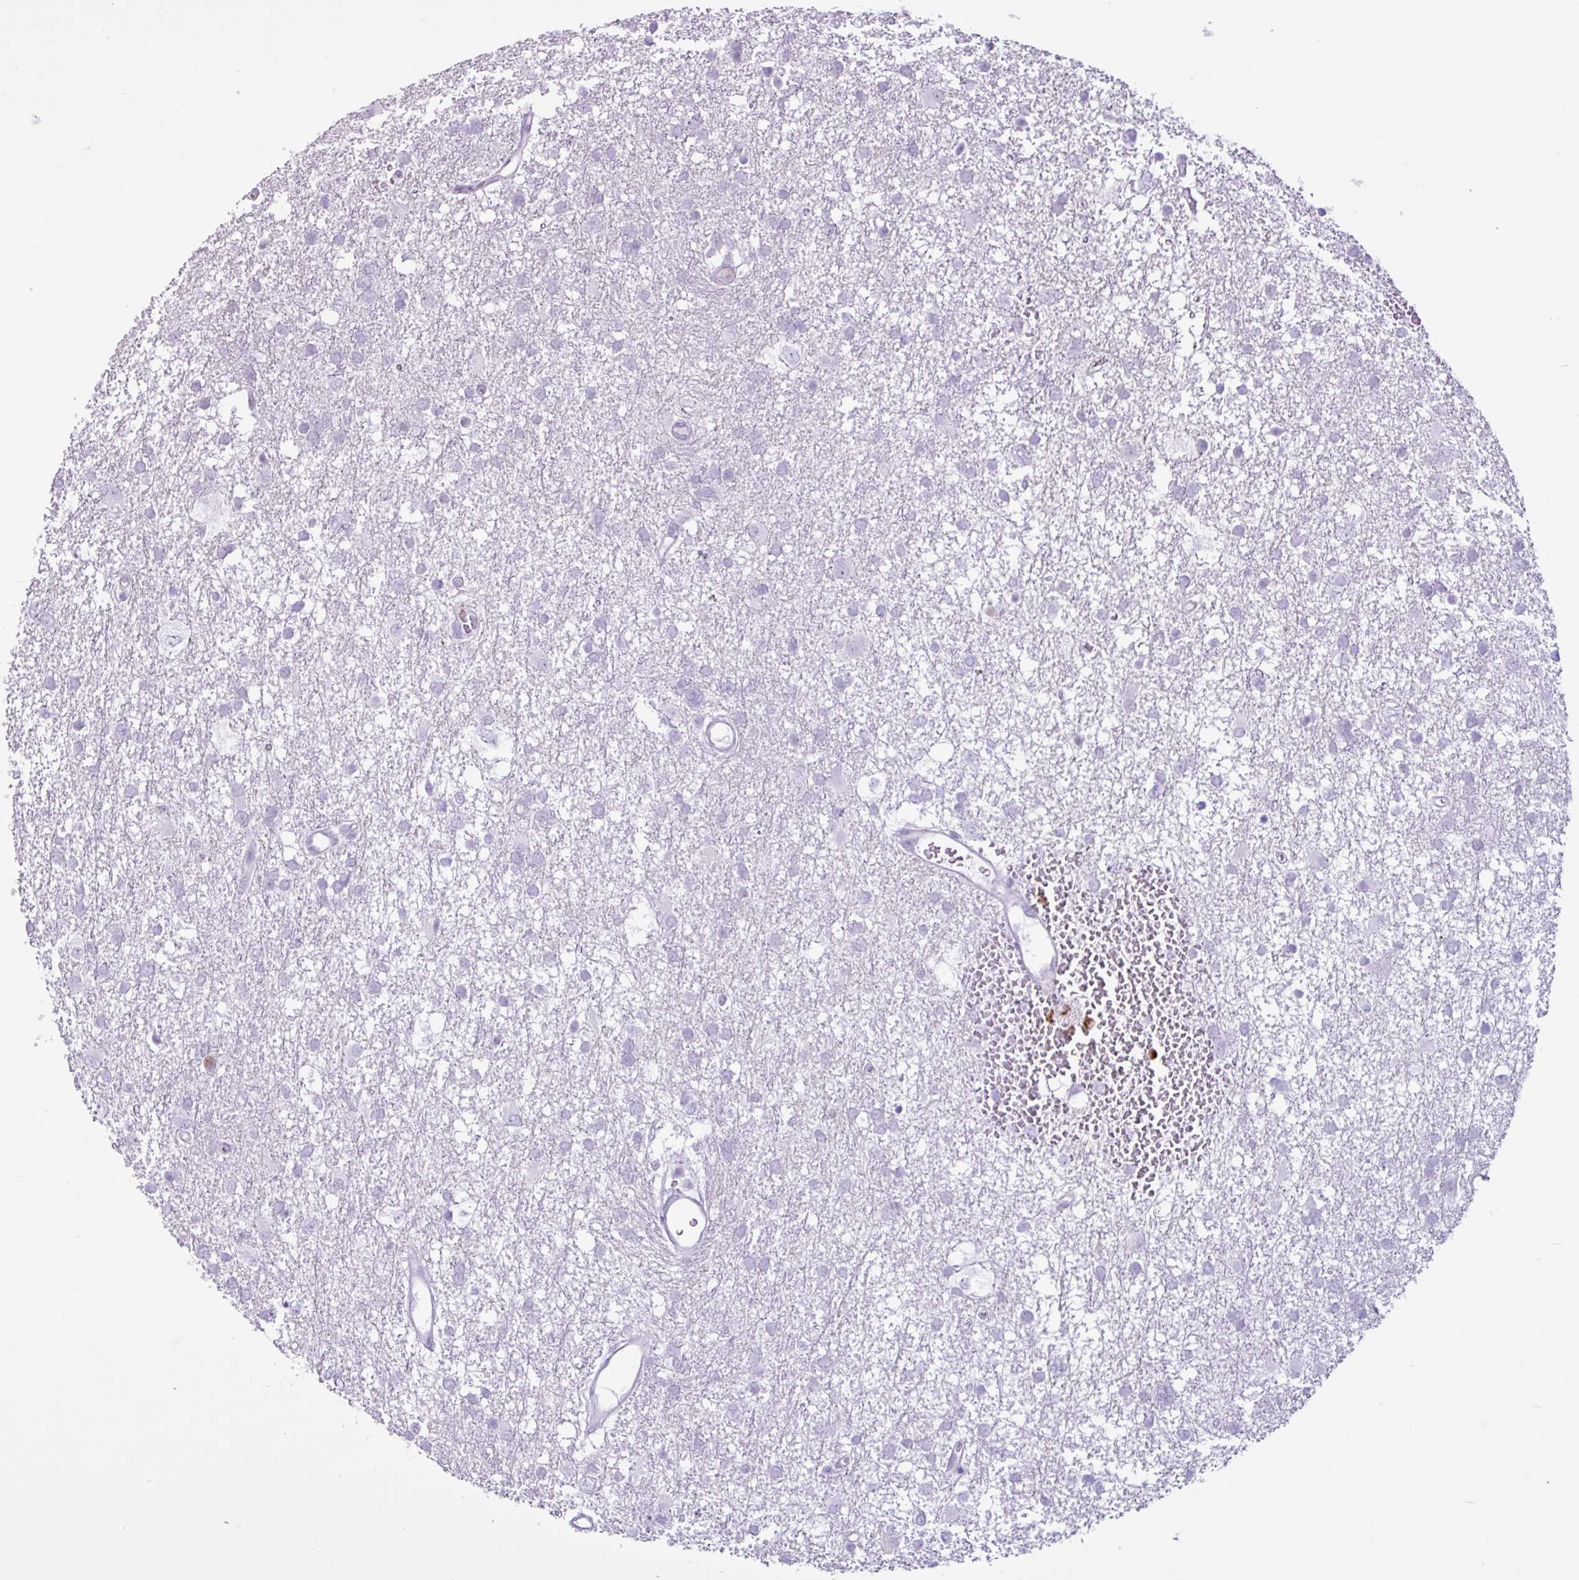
{"staining": {"intensity": "negative", "quantity": "none", "location": "none"}, "tissue": "glioma", "cell_type": "Tumor cells", "image_type": "cancer", "snomed": [{"axis": "morphology", "description": "Glioma, malignant, High grade"}, {"axis": "topography", "description": "Brain"}], "caption": "IHC of malignant glioma (high-grade) demonstrates no staining in tumor cells.", "gene": "TMEM178A", "patient": {"sex": "male", "age": 61}}